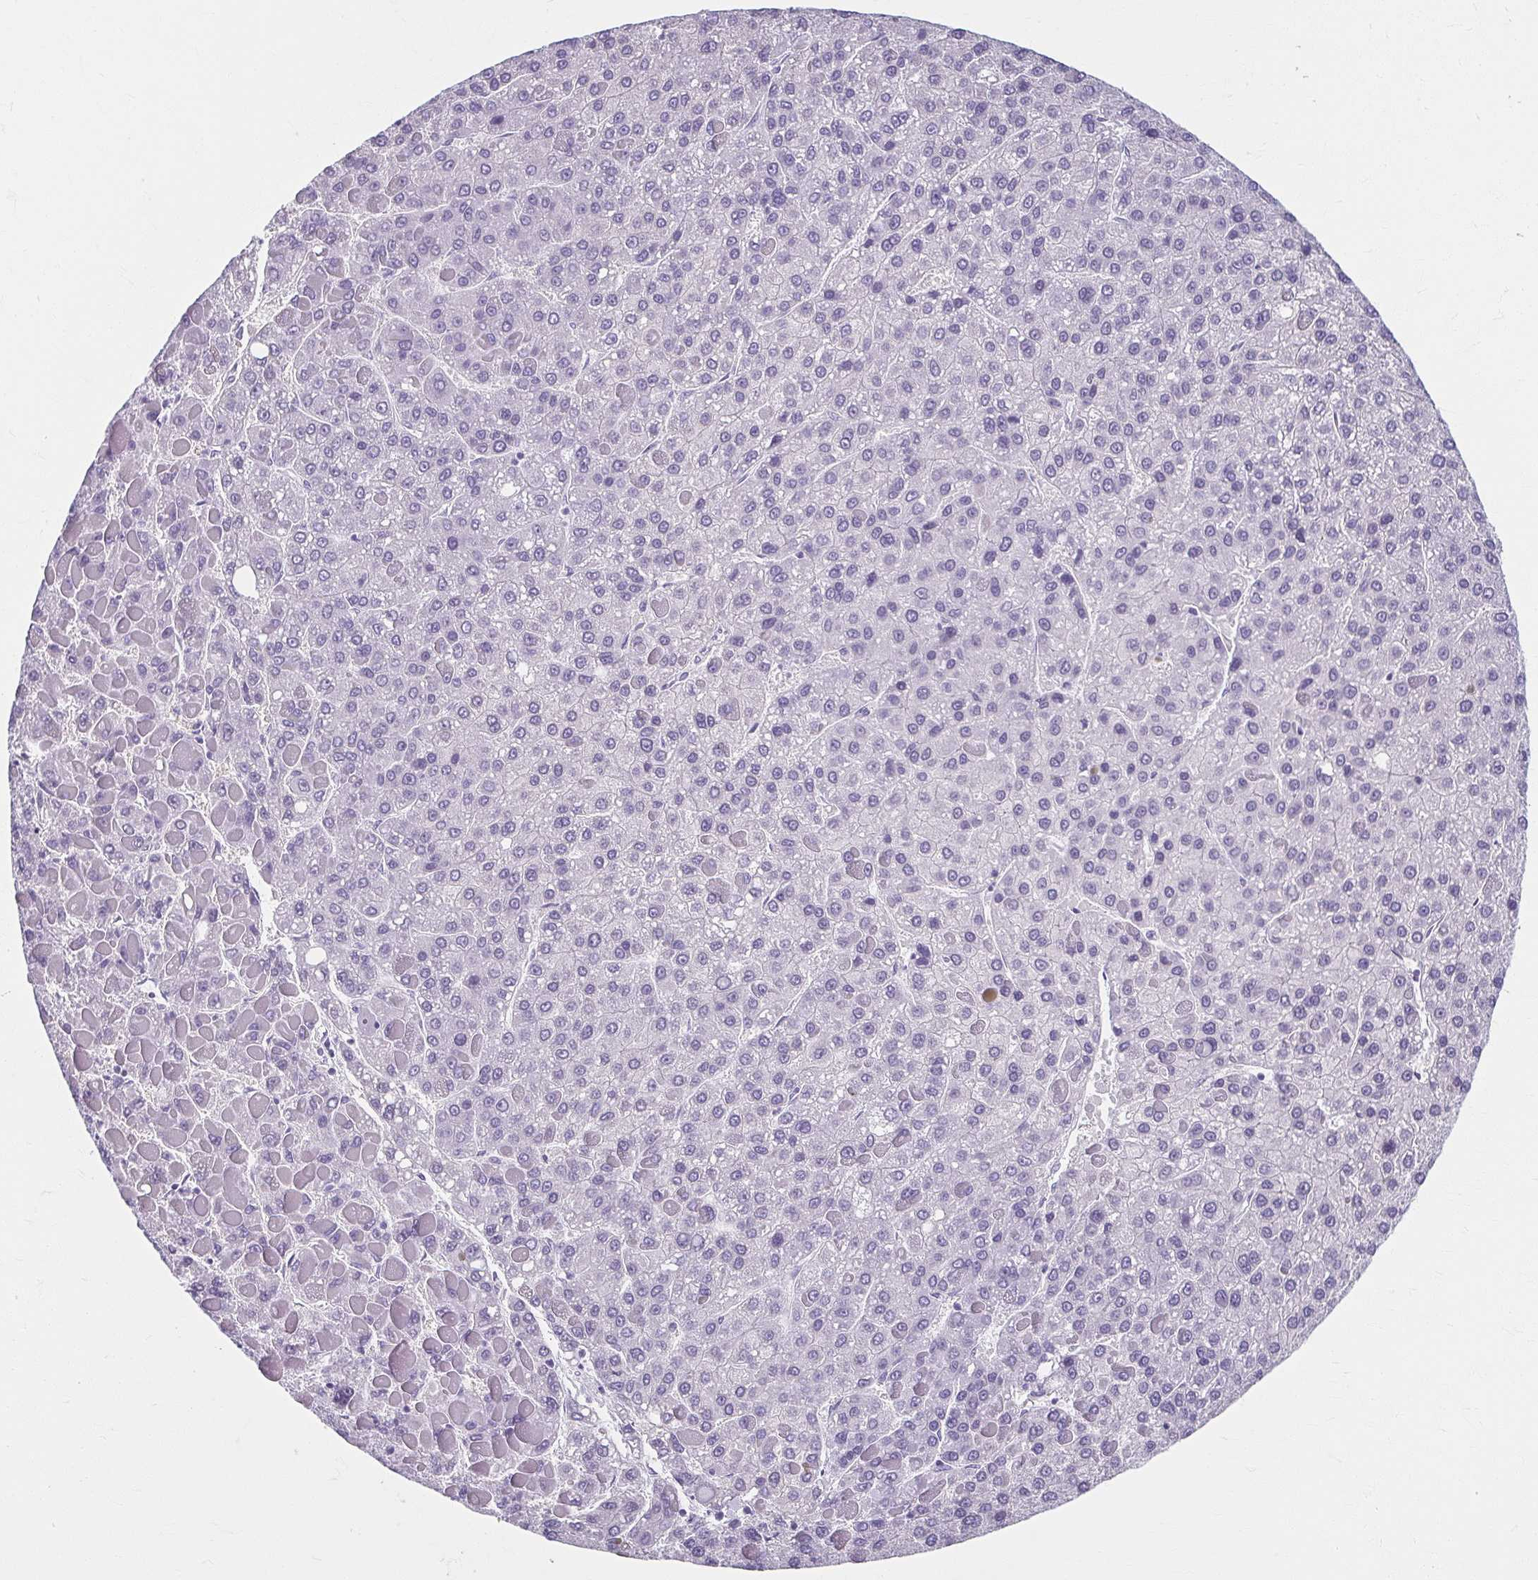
{"staining": {"intensity": "negative", "quantity": "none", "location": "none"}, "tissue": "liver cancer", "cell_type": "Tumor cells", "image_type": "cancer", "snomed": [{"axis": "morphology", "description": "Carcinoma, Hepatocellular, NOS"}, {"axis": "topography", "description": "Liver"}], "caption": "Tumor cells are negative for brown protein staining in liver cancer.", "gene": "MOBP", "patient": {"sex": "female", "age": 82}}